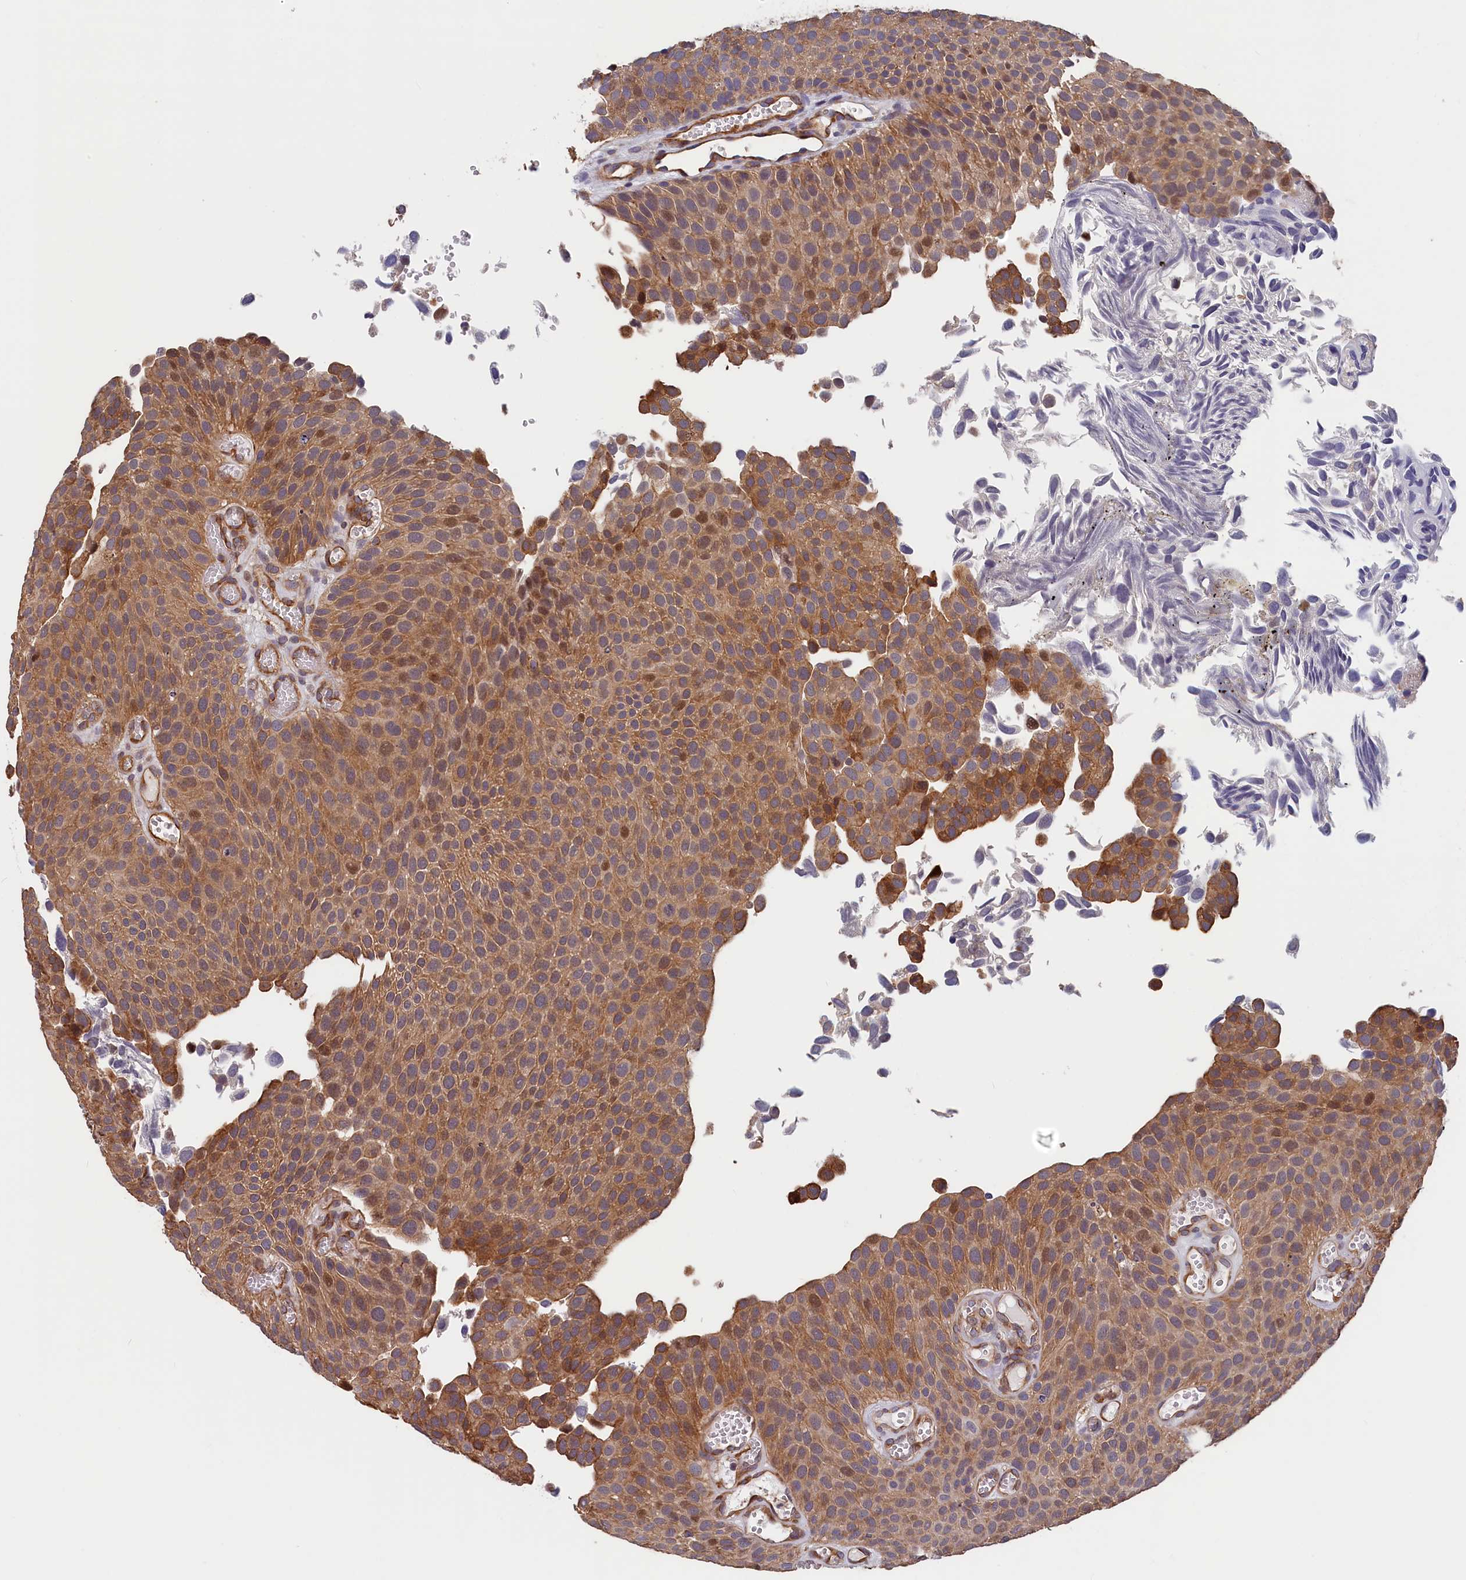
{"staining": {"intensity": "strong", "quantity": "25%-75%", "location": "cytoplasmic/membranous,nuclear"}, "tissue": "urothelial cancer", "cell_type": "Tumor cells", "image_type": "cancer", "snomed": [{"axis": "morphology", "description": "Urothelial carcinoma, Low grade"}, {"axis": "topography", "description": "Urinary bladder"}], "caption": "This histopathology image shows immunohistochemistry (IHC) staining of human urothelial carcinoma (low-grade), with high strong cytoplasmic/membranous and nuclear expression in about 25%-75% of tumor cells.", "gene": "TMEM116", "patient": {"sex": "male", "age": 89}}